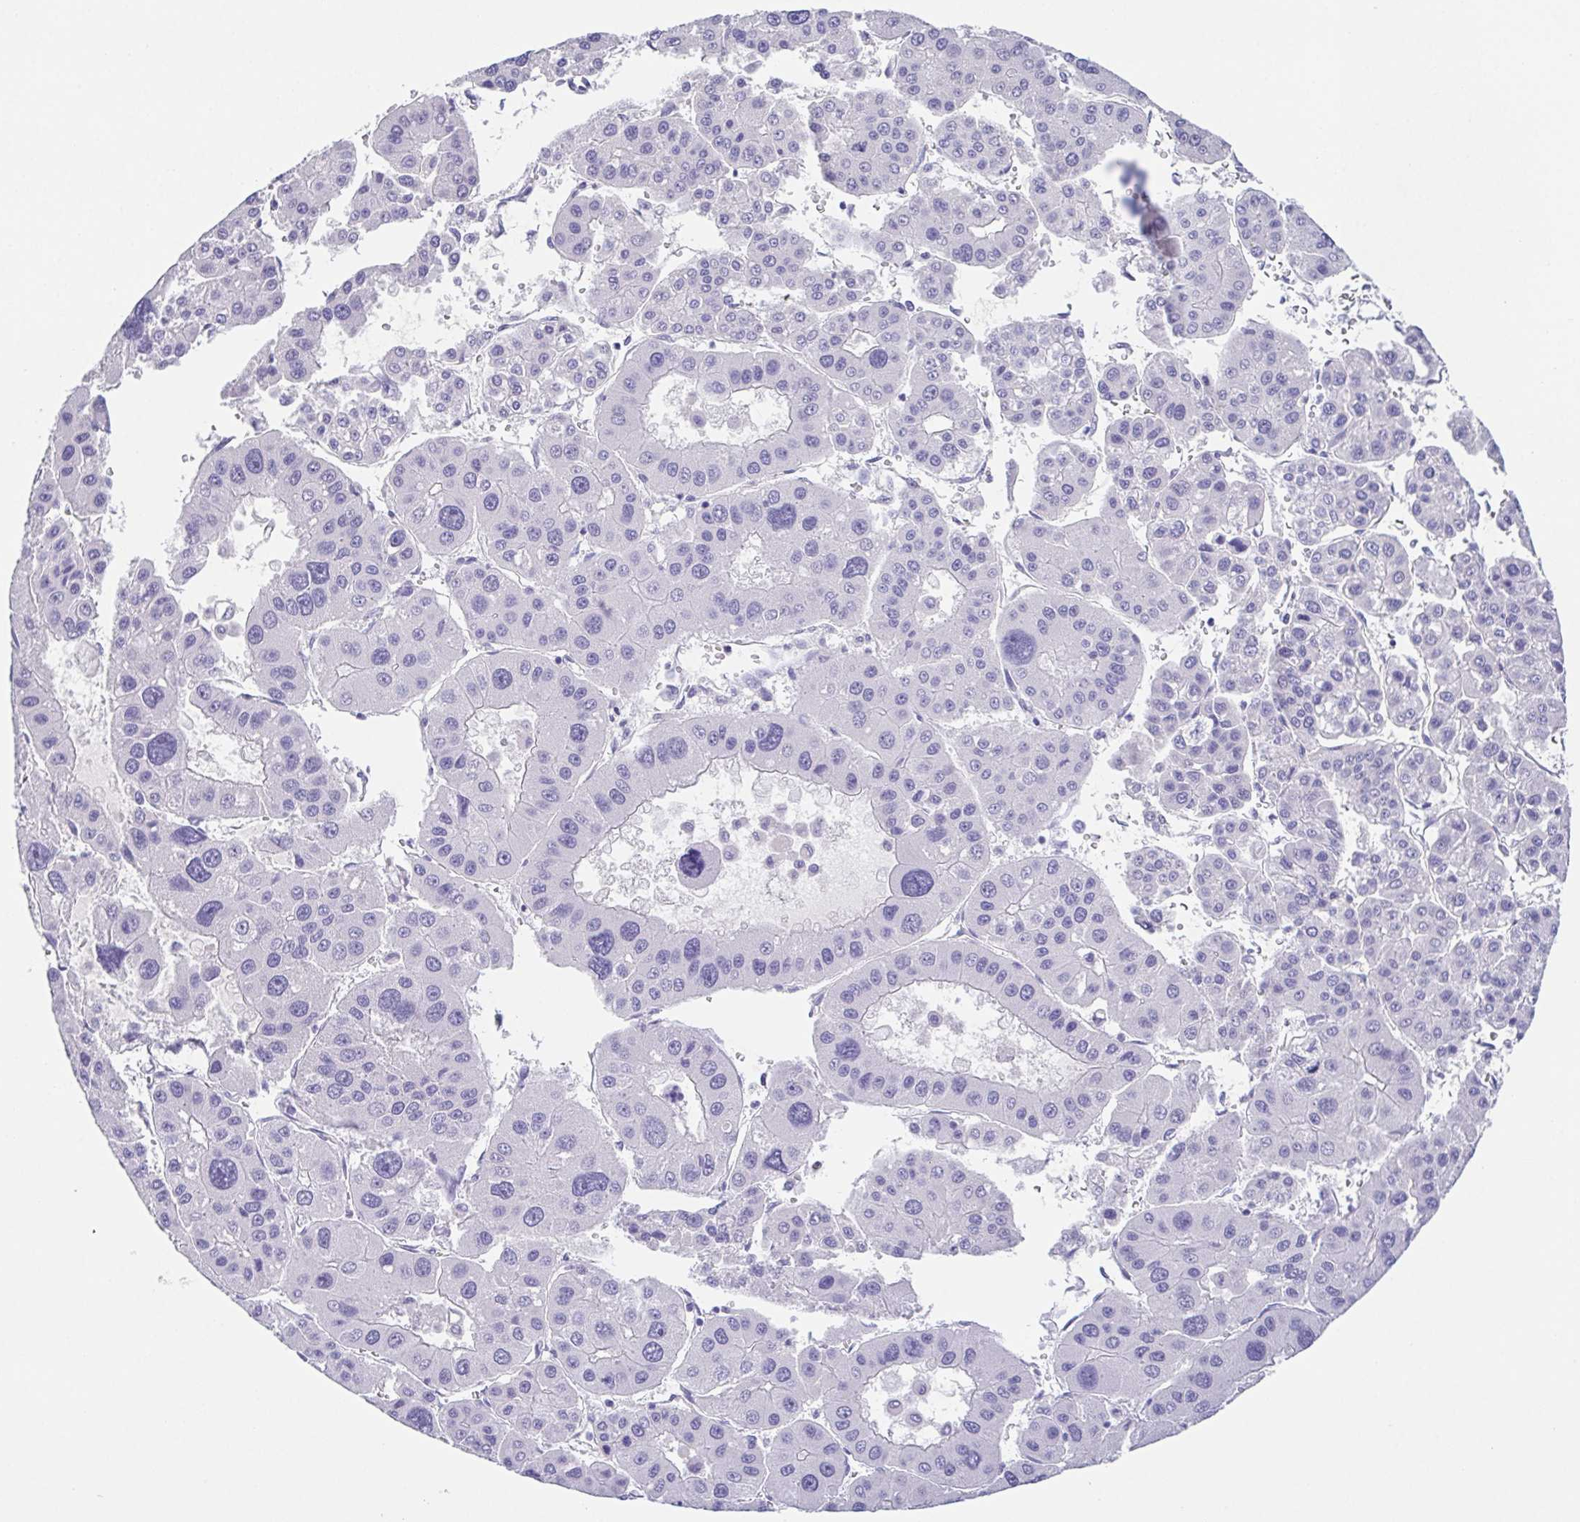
{"staining": {"intensity": "negative", "quantity": "none", "location": "none"}, "tissue": "liver cancer", "cell_type": "Tumor cells", "image_type": "cancer", "snomed": [{"axis": "morphology", "description": "Carcinoma, Hepatocellular, NOS"}, {"axis": "topography", "description": "Liver"}], "caption": "Tumor cells are negative for brown protein staining in liver cancer (hepatocellular carcinoma).", "gene": "HAPLN2", "patient": {"sex": "male", "age": 73}}